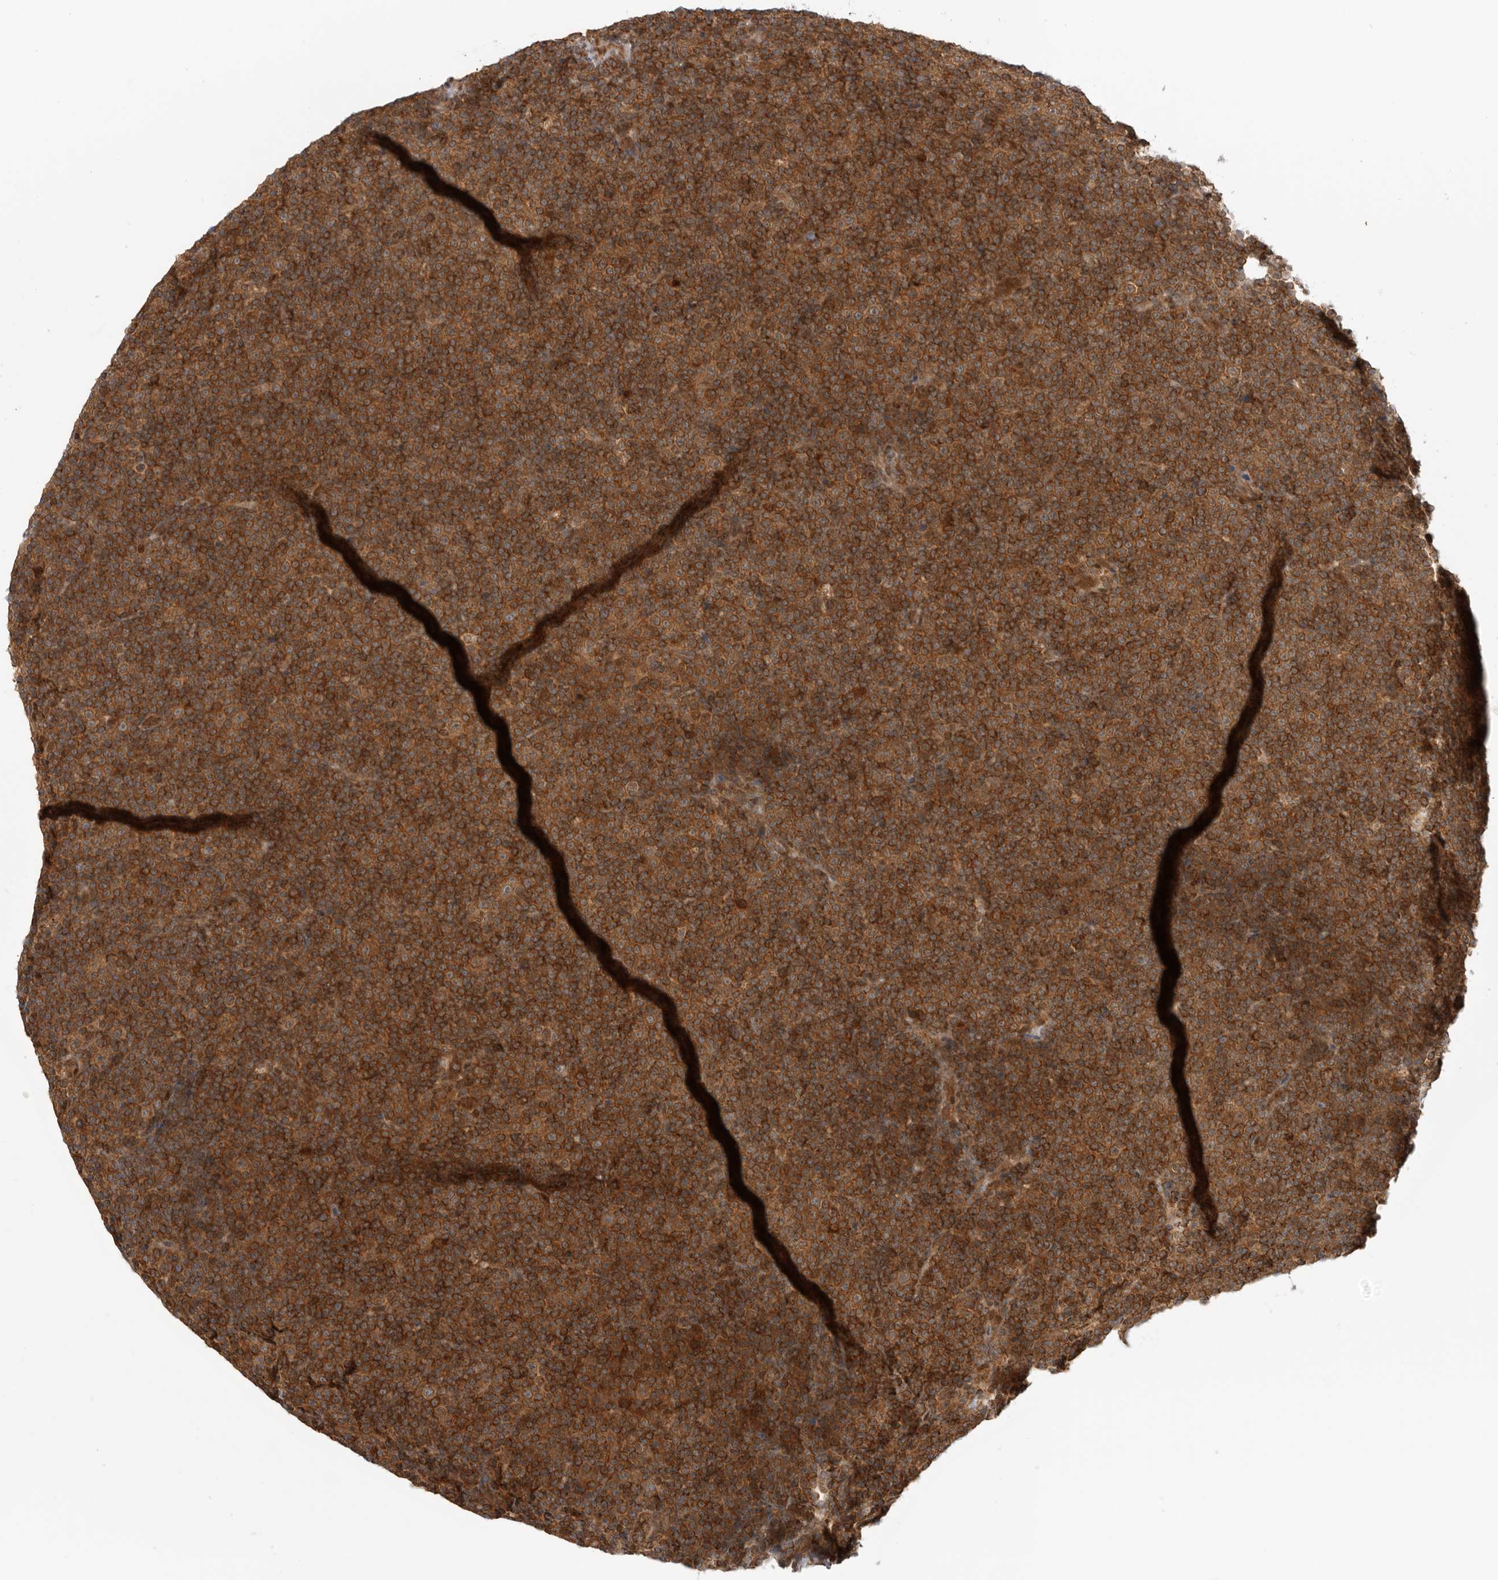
{"staining": {"intensity": "strong", "quantity": ">75%", "location": "cytoplasmic/membranous"}, "tissue": "lymphoma", "cell_type": "Tumor cells", "image_type": "cancer", "snomed": [{"axis": "morphology", "description": "Malignant lymphoma, non-Hodgkin's type, Low grade"}, {"axis": "topography", "description": "Lymph node"}], "caption": "Immunohistochemical staining of human lymphoma reveals high levels of strong cytoplasmic/membranous positivity in about >75% of tumor cells. Using DAB (3,3'-diaminobenzidine) (brown) and hematoxylin (blue) stains, captured at high magnification using brightfield microscopy.", "gene": "DCAF8", "patient": {"sex": "female", "age": 67}}